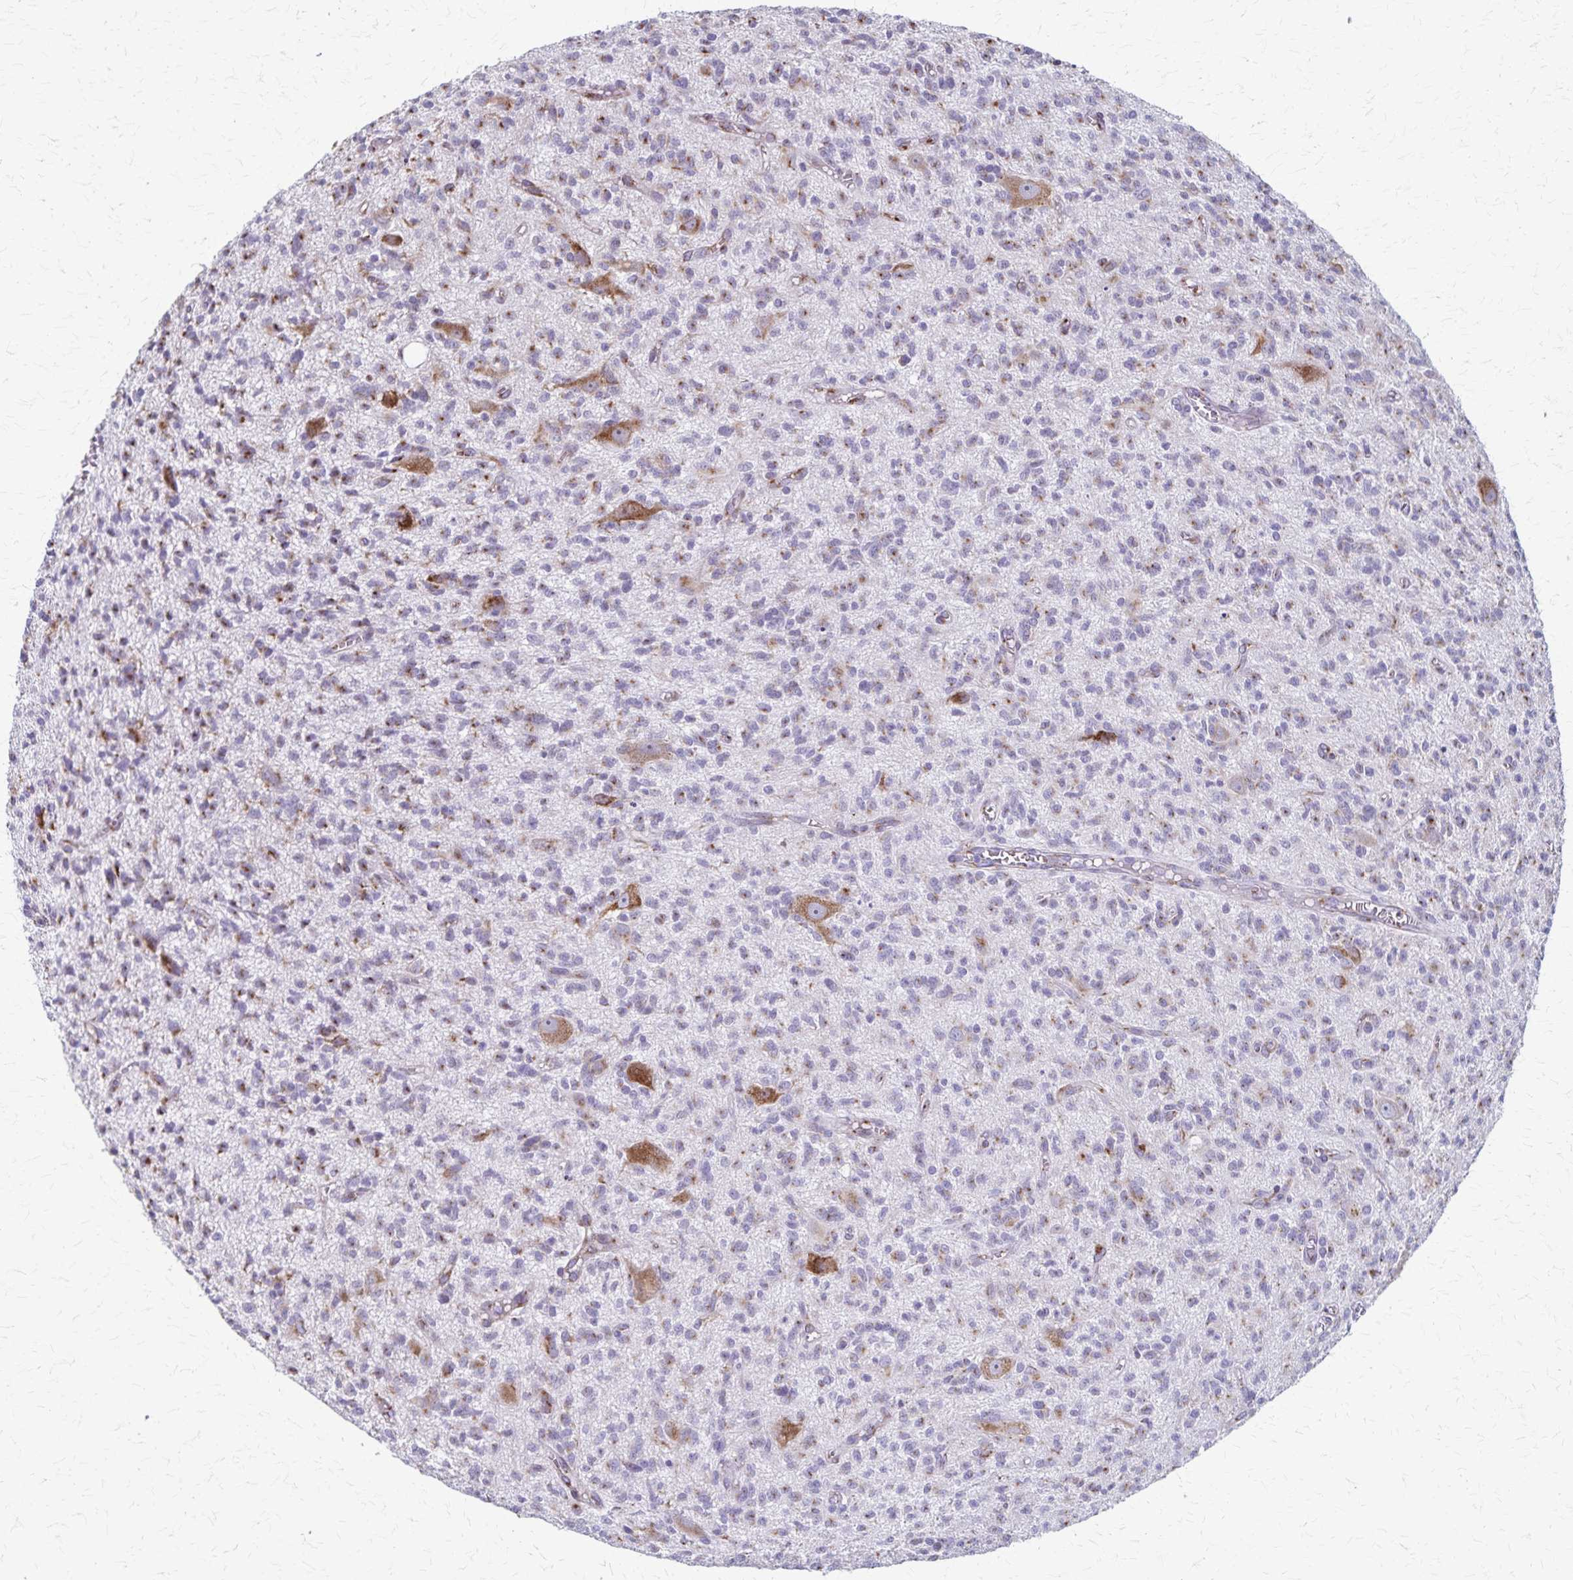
{"staining": {"intensity": "moderate", "quantity": "25%-75%", "location": "cytoplasmic/membranous"}, "tissue": "glioma", "cell_type": "Tumor cells", "image_type": "cancer", "snomed": [{"axis": "morphology", "description": "Glioma, malignant, Low grade"}, {"axis": "topography", "description": "Brain"}], "caption": "Protein staining of glioma tissue exhibits moderate cytoplasmic/membranous positivity in approximately 25%-75% of tumor cells.", "gene": "MCFD2", "patient": {"sex": "male", "age": 64}}